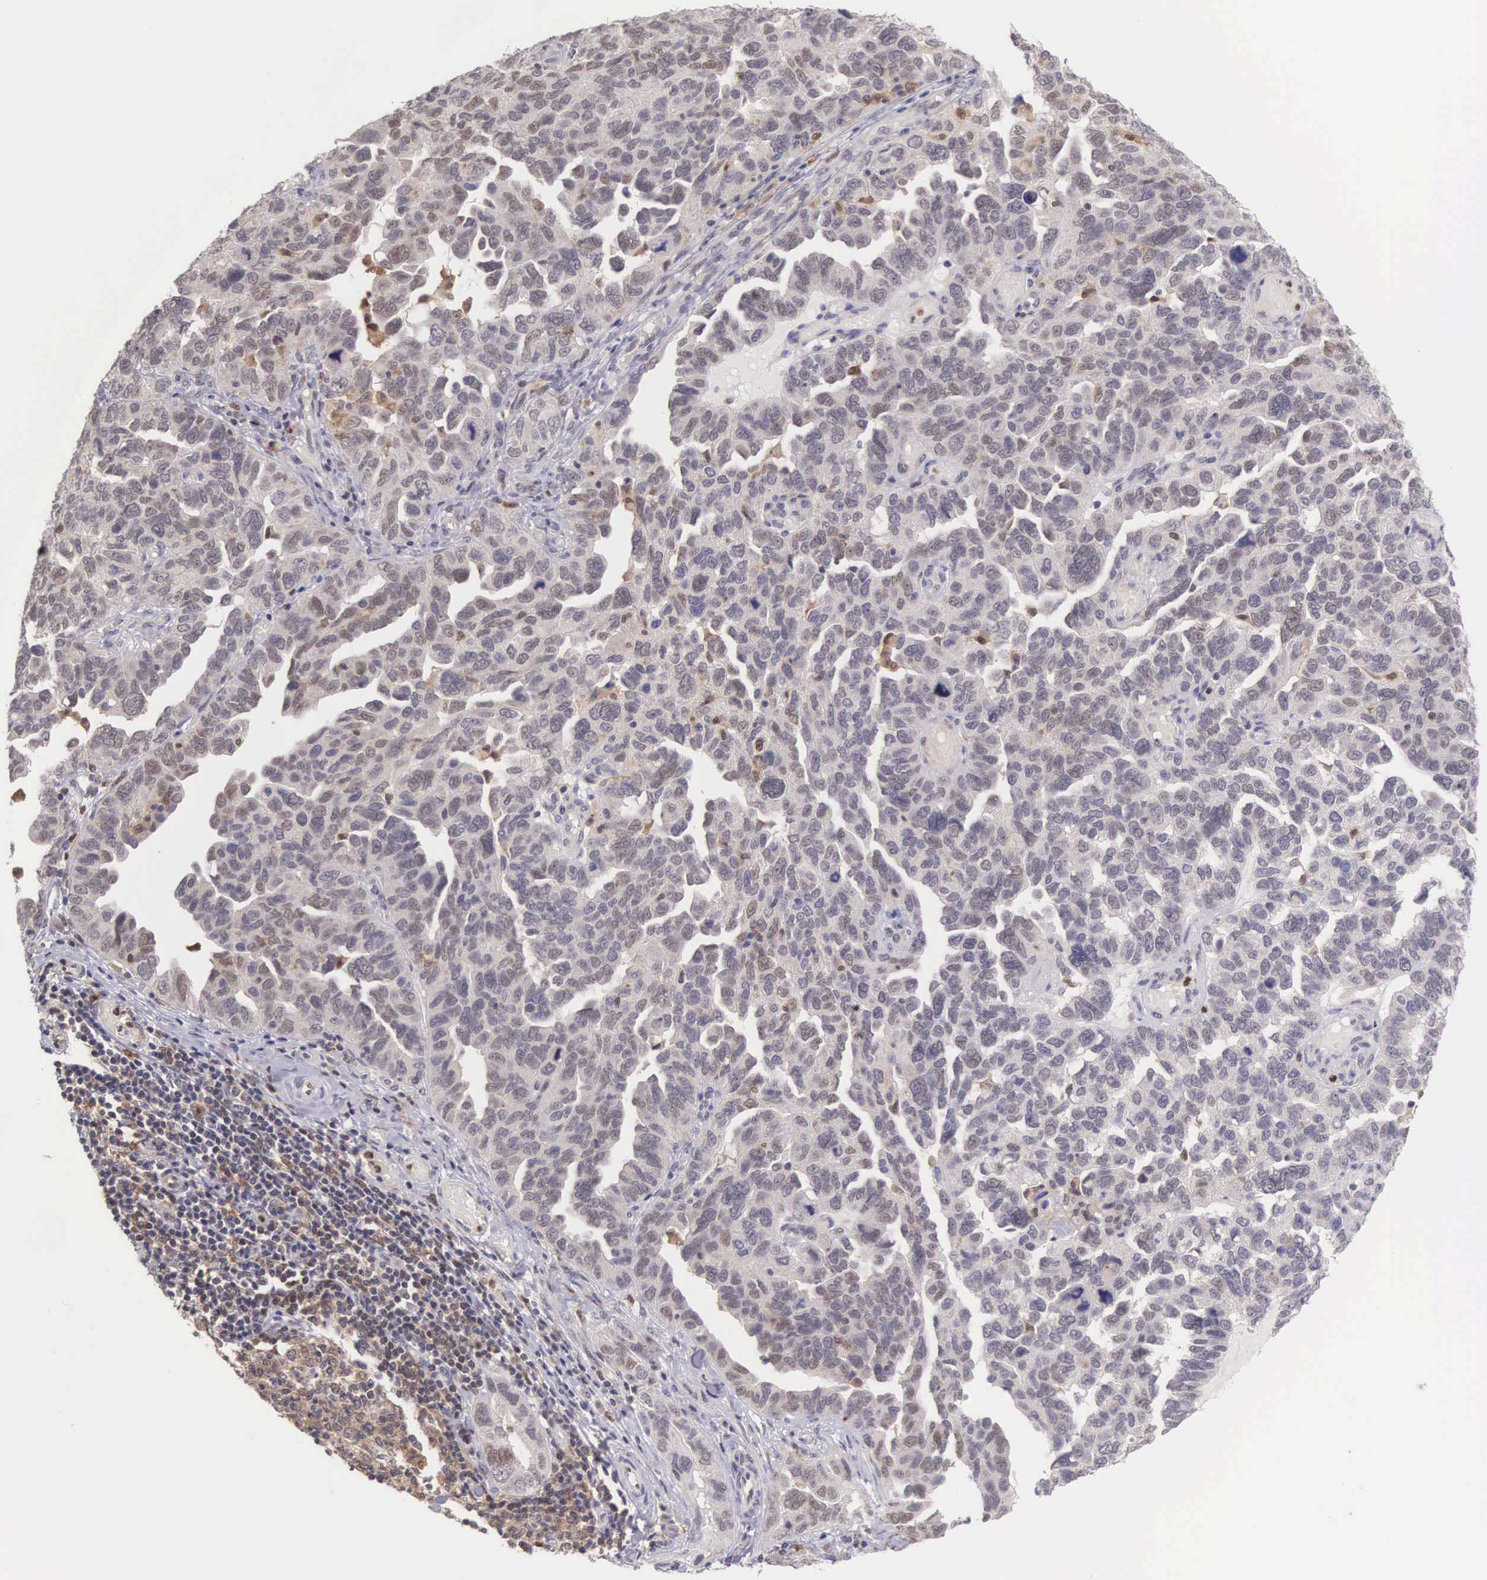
{"staining": {"intensity": "weak", "quantity": "<25%", "location": "cytoplasmic/membranous,nuclear"}, "tissue": "ovarian cancer", "cell_type": "Tumor cells", "image_type": "cancer", "snomed": [{"axis": "morphology", "description": "Cystadenocarcinoma, serous, NOS"}, {"axis": "topography", "description": "Ovary"}], "caption": "This histopathology image is of serous cystadenocarcinoma (ovarian) stained with immunohistochemistry to label a protein in brown with the nuclei are counter-stained blue. There is no expression in tumor cells.", "gene": "GRK3", "patient": {"sex": "female", "age": 64}}